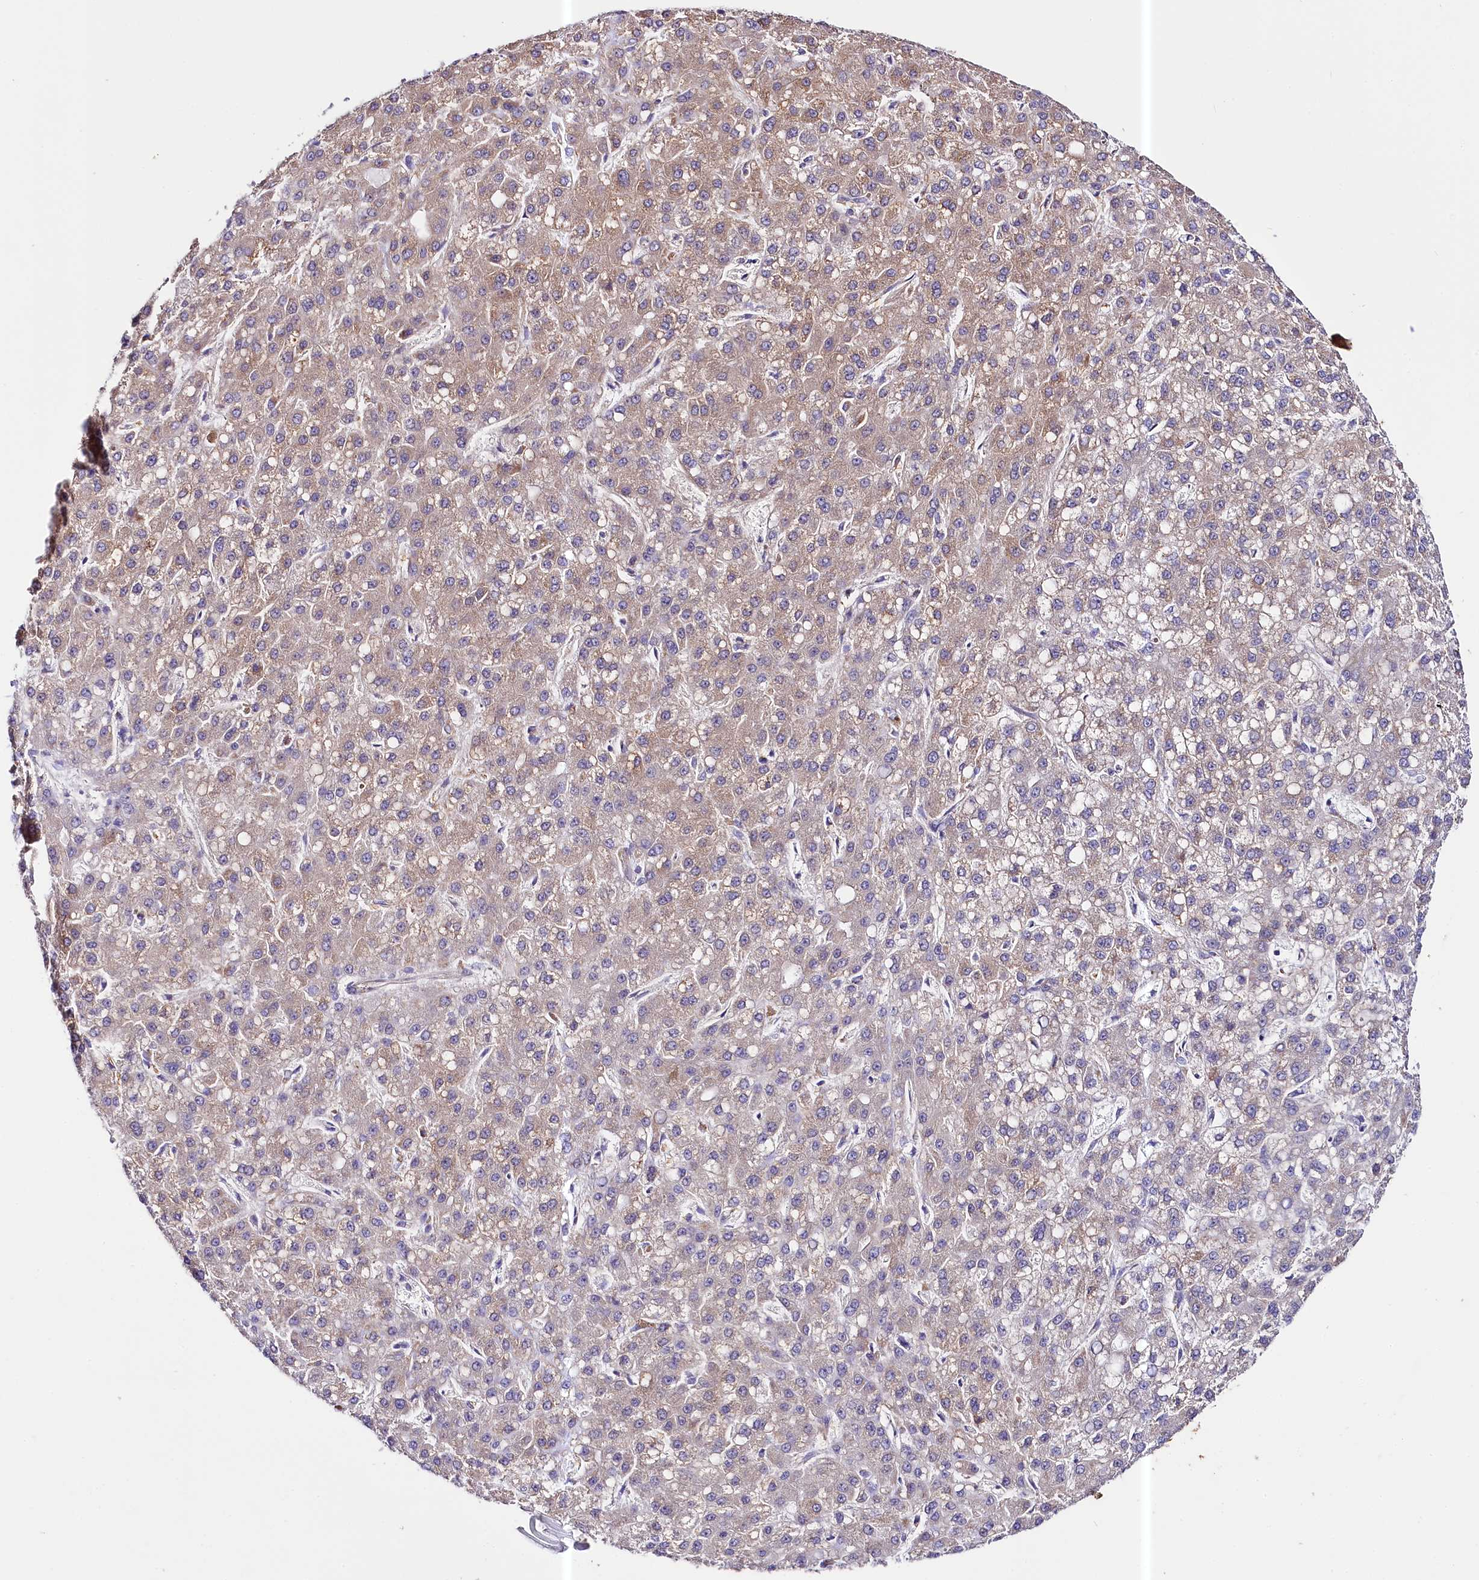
{"staining": {"intensity": "moderate", "quantity": "25%-75%", "location": "cytoplasmic/membranous"}, "tissue": "liver cancer", "cell_type": "Tumor cells", "image_type": "cancer", "snomed": [{"axis": "morphology", "description": "Carcinoma, Hepatocellular, NOS"}, {"axis": "topography", "description": "Liver"}], "caption": "A medium amount of moderate cytoplasmic/membranous staining is seen in approximately 25%-75% of tumor cells in liver cancer tissue. Nuclei are stained in blue.", "gene": "CEP295", "patient": {"sex": "male", "age": 67}}